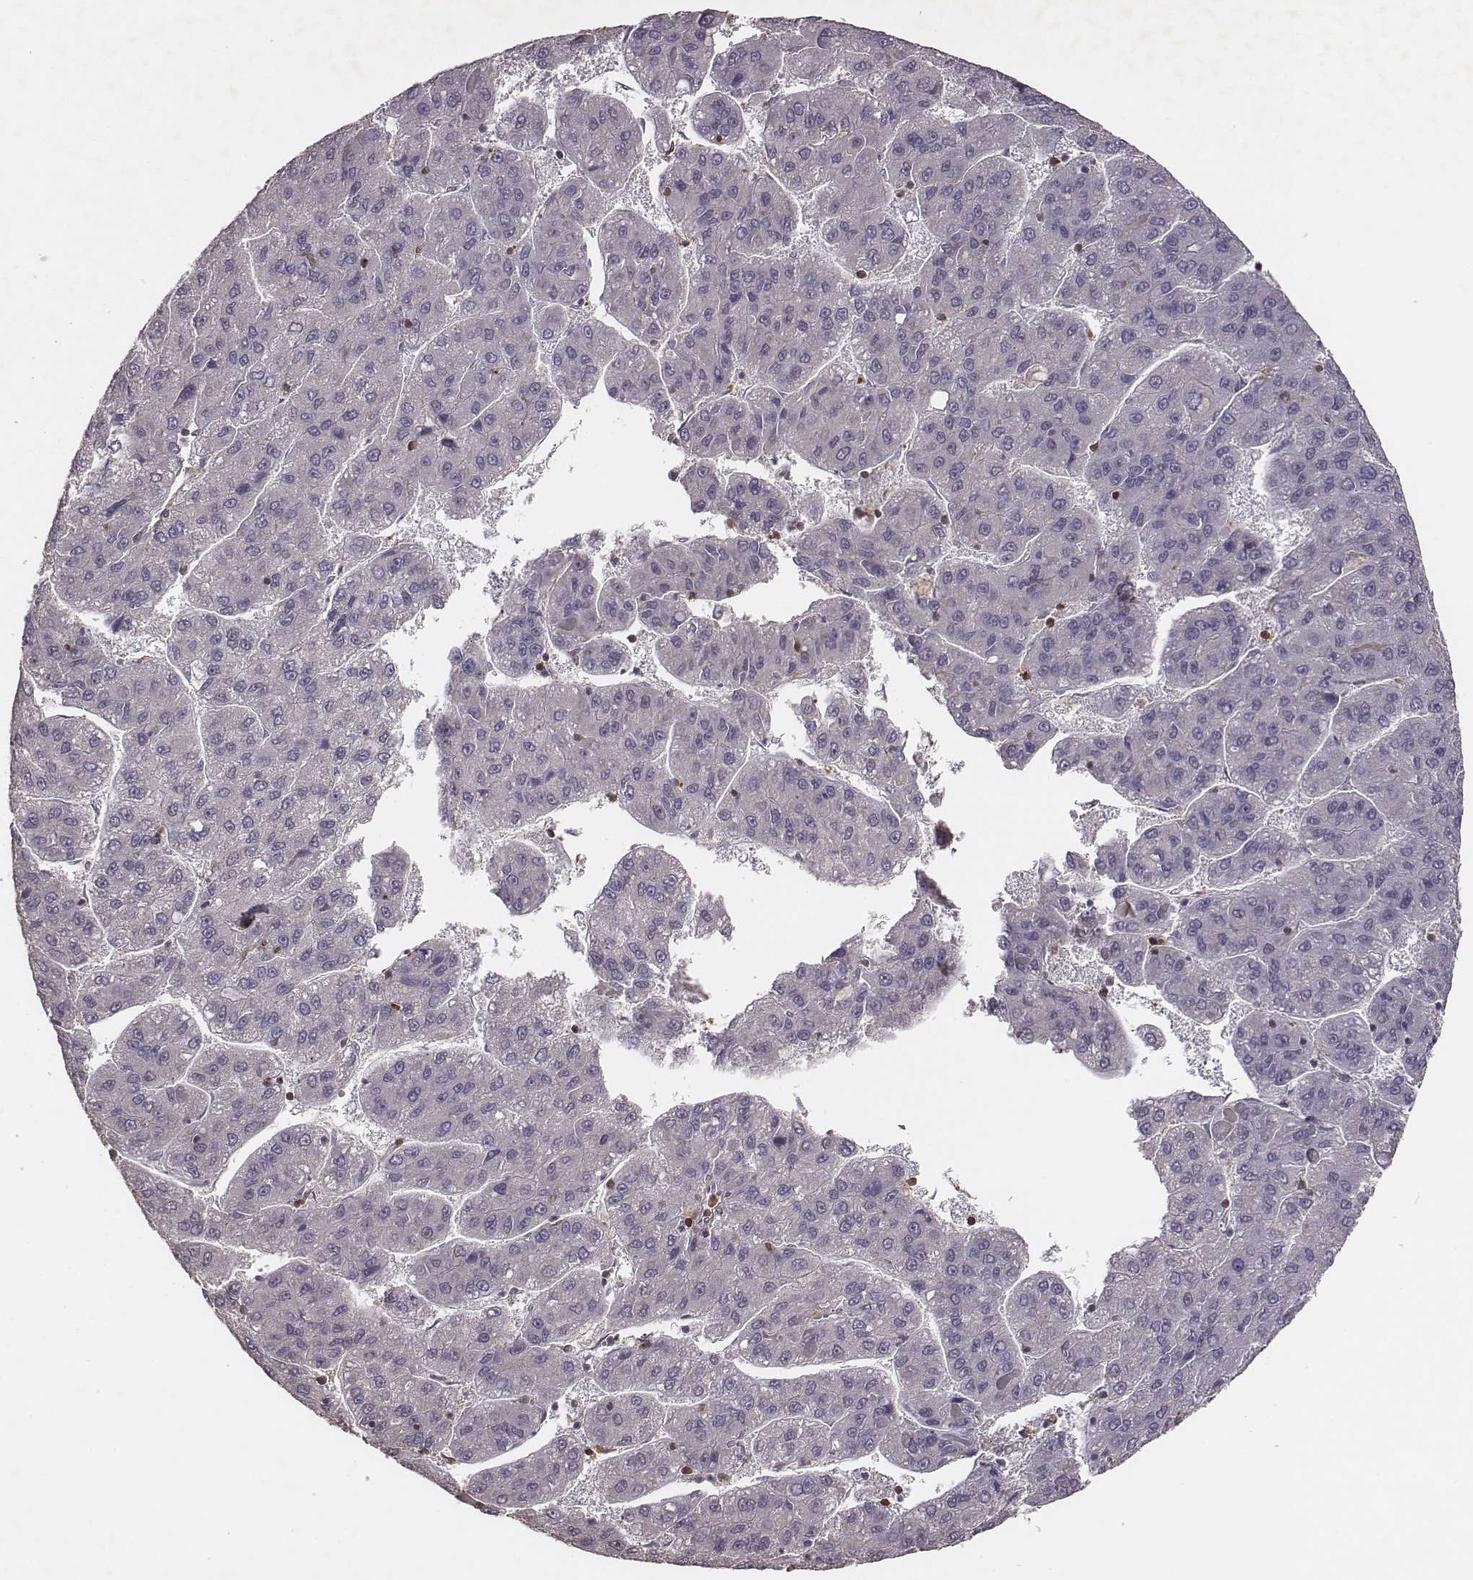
{"staining": {"intensity": "negative", "quantity": "none", "location": "none"}, "tissue": "liver cancer", "cell_type": "Tumor cells", "image_type": "cancer", "snomed": [{"axis": "morphology", "description": "Carcinoma, Hepatocellular, NOS"}, {"axis": "topography", "description": "Liver"}], "caption": "DAB (3,3'-diaminobenzidine) immunohistochemical staining of human liver cancer exhibits no significant staining in tumor cells.", "gene": "PILRA", "patient": {"sex": "female", "age": 82}}